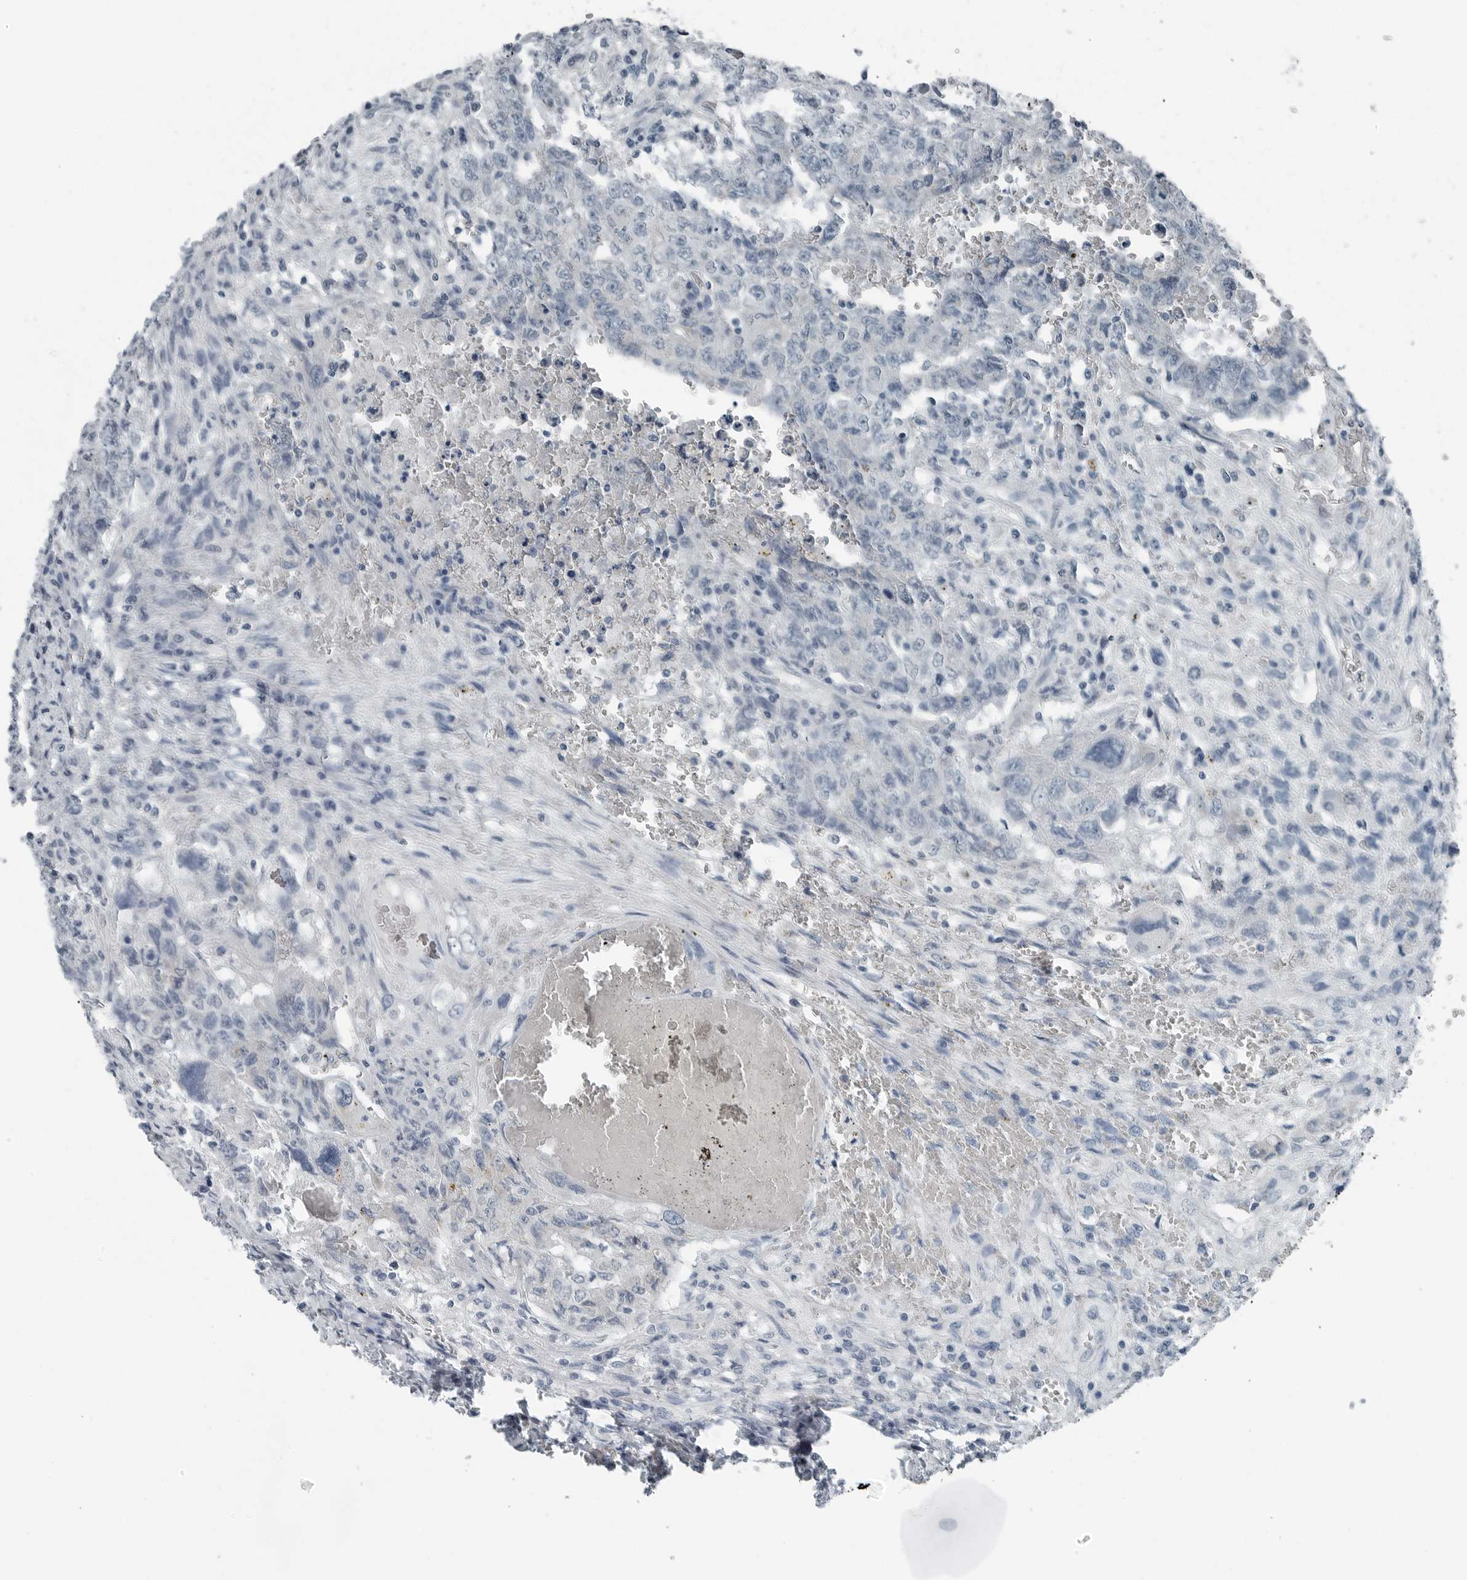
{"staining": {"intensity": "negative", "quantity": "none", "location": "none"}, "tissue": "testis cancer", "cell_type": "Tumor cells", "image_type": "cancer", "snomed": [{"axis": "morphology", "description": "Carcinoma, Embryonal, NOS"}, {"axis": "topography", "description": "Testis"}], "caption": "Immunohistochemistry of testis cancer (embryonal carcinoma) exhibits no expression in tumor cells.", "gene": "ZPBP2", "patient": {"sex": "male", "age": 26}}